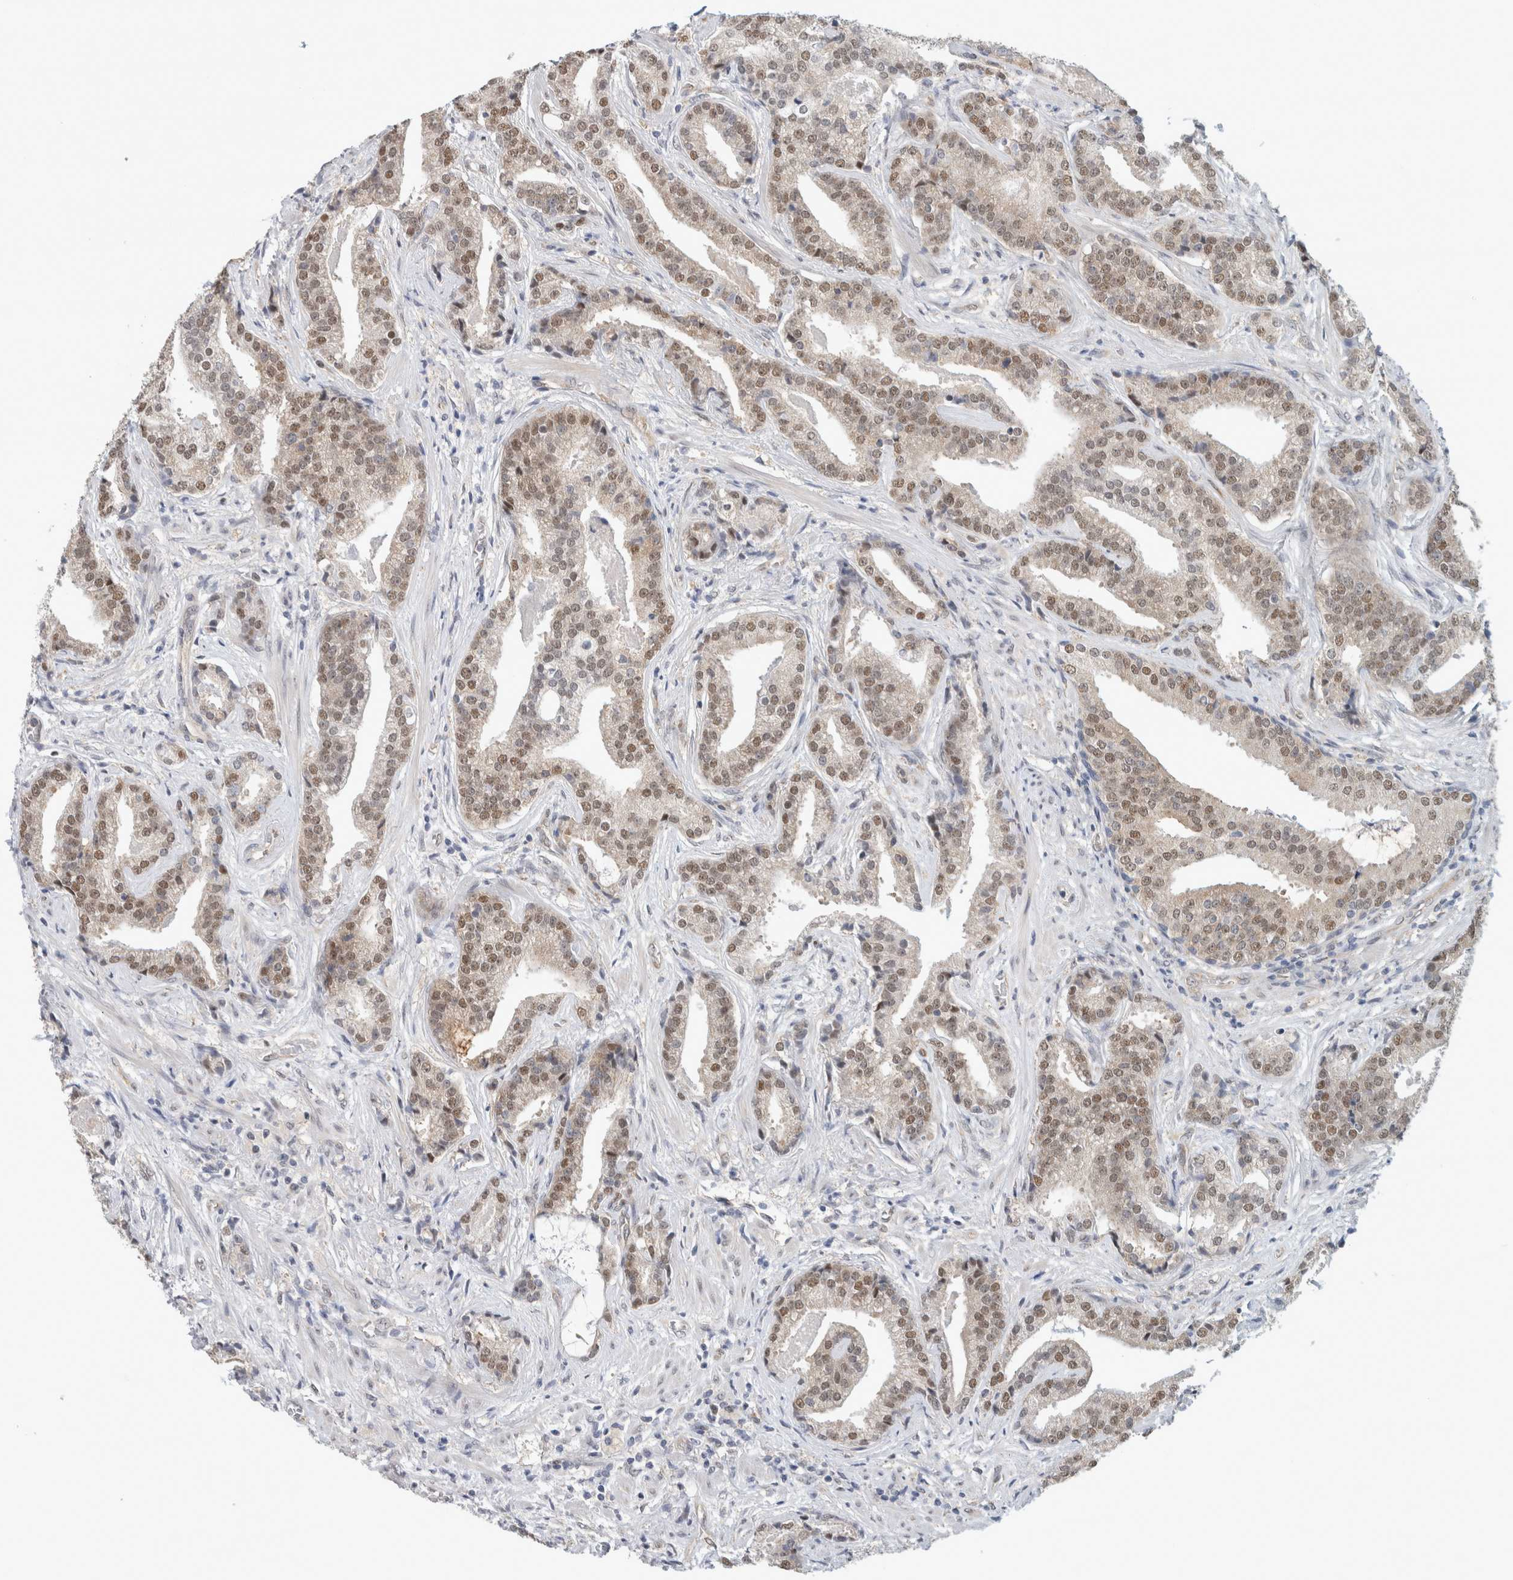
{"staining": {"intensity": "moderate", "quantity": ">75%", "location": "nuclear"}, "tissue": "prostate cancer", "cell_type": "Tumor cells", "image_type": "cancer", "snomed": [{"axis": "morphology", "description": "Adenocarcinoma, Low grade"}, {"axis": "topography", "description": "Prostate"}], "caption": "There is medium levels of moderate nuclear expression in tumor cells of prostate cancer (adenocarcinoma (low-grade)), as demonstrated by immunohistochemical staining (brown color).", "gene": "EIF4G3", "patient": {"sex": "male", "age": 67}}